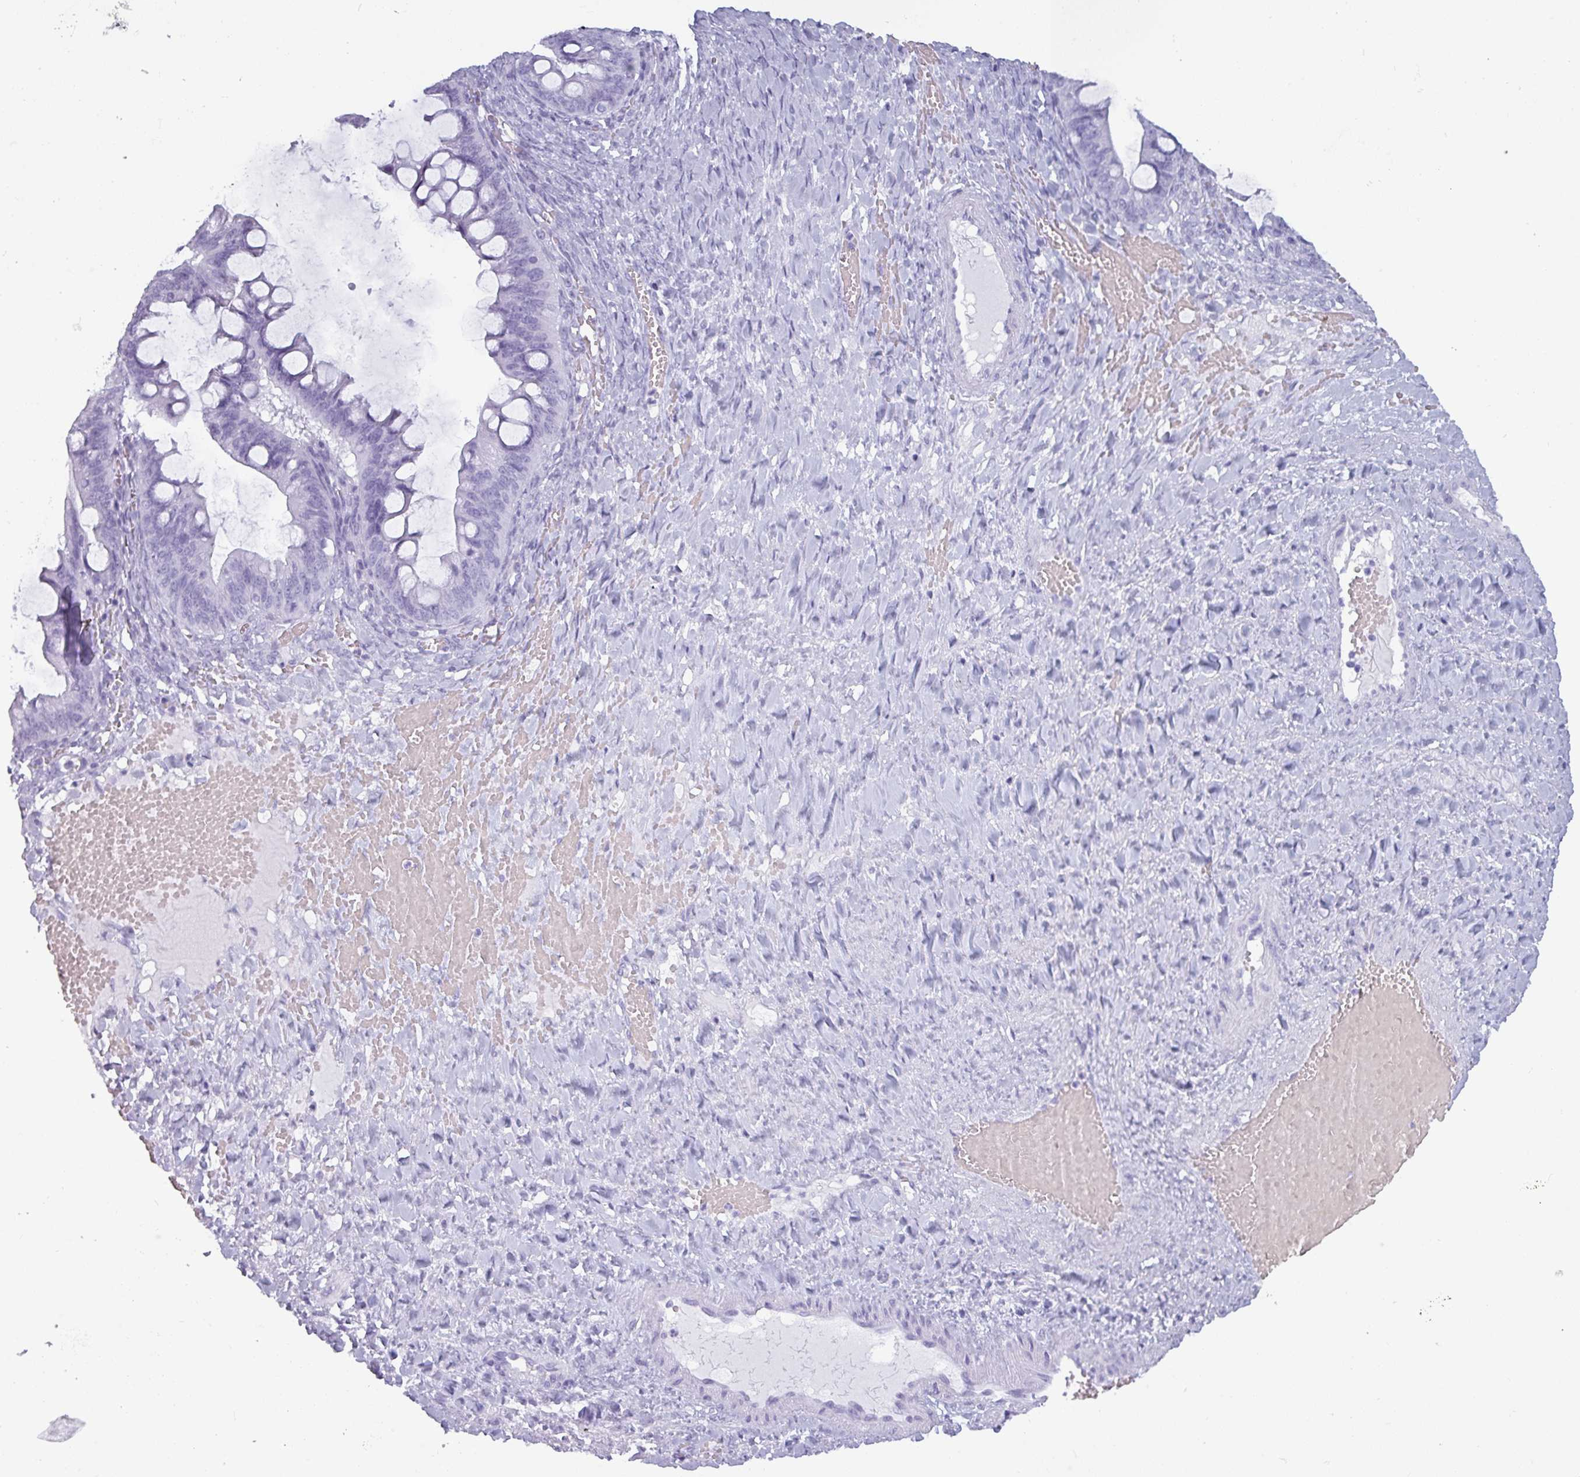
{"staining": {"intensity": "negative", "quantity": "none", "location": "none"}, "tissue": "ovarian cancer", "cell_type": "Tumor cells", "image_type": "cancer", "snomed": [{"axis": "morphology", "description": "Cystadenocarcinoma, mucinous, NOS"}, {"axis": "topography", "description": "Ovary"}], "caption": "High power microscopy histopathology image of an immunohistochemistry micrograph of ovarian cancer, revealing no significant positivity in tumor cells.", "gene": "CRYBB2", "patient": {"sex": "female", "age": 73}}